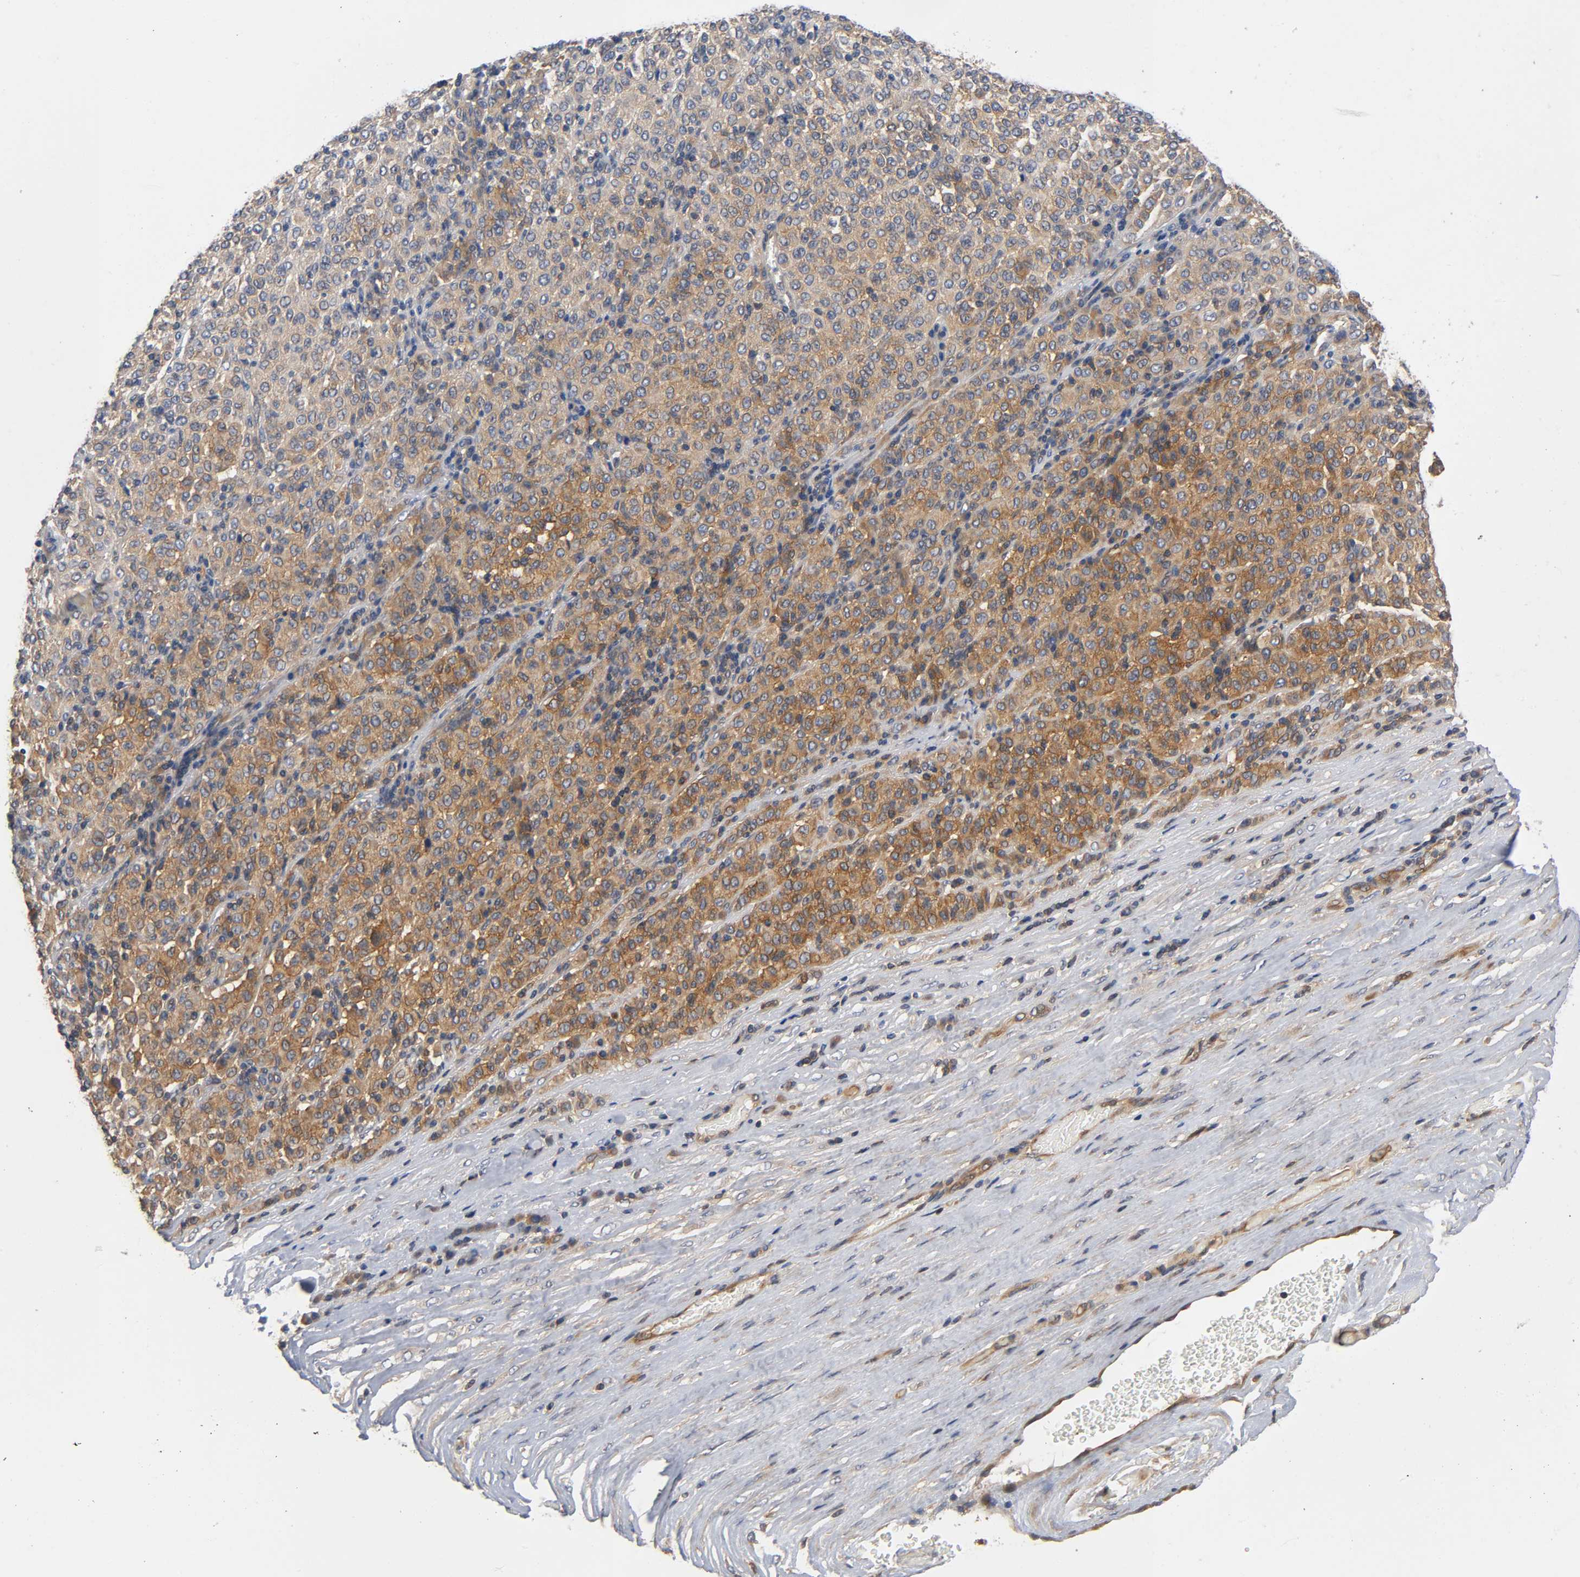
{"staining": {"intensity": "moderate", "quantity": ">75%", "location": "cytoplasmic/membranous"}, "tissue": "melanoma", "cell_type": "Tumor cells", "image_type": "cancer", "snomed": [{"axis": "morphology", "description": "Malignant melanoma, Metastatic site"}, {"axis": "topography", "description": "Pancreas"}], "caption": "A histopathology image of human melanoma stained for a protein shows moderate cytoplasmic/membranous brown staining in tumor cells. (DAB (3,3'-diaminobenzidine) = brown stain, brightfield microscopy at high magnification).", "gene": "PRKAB1", "patient": {"sex": "female", "age": 30}}